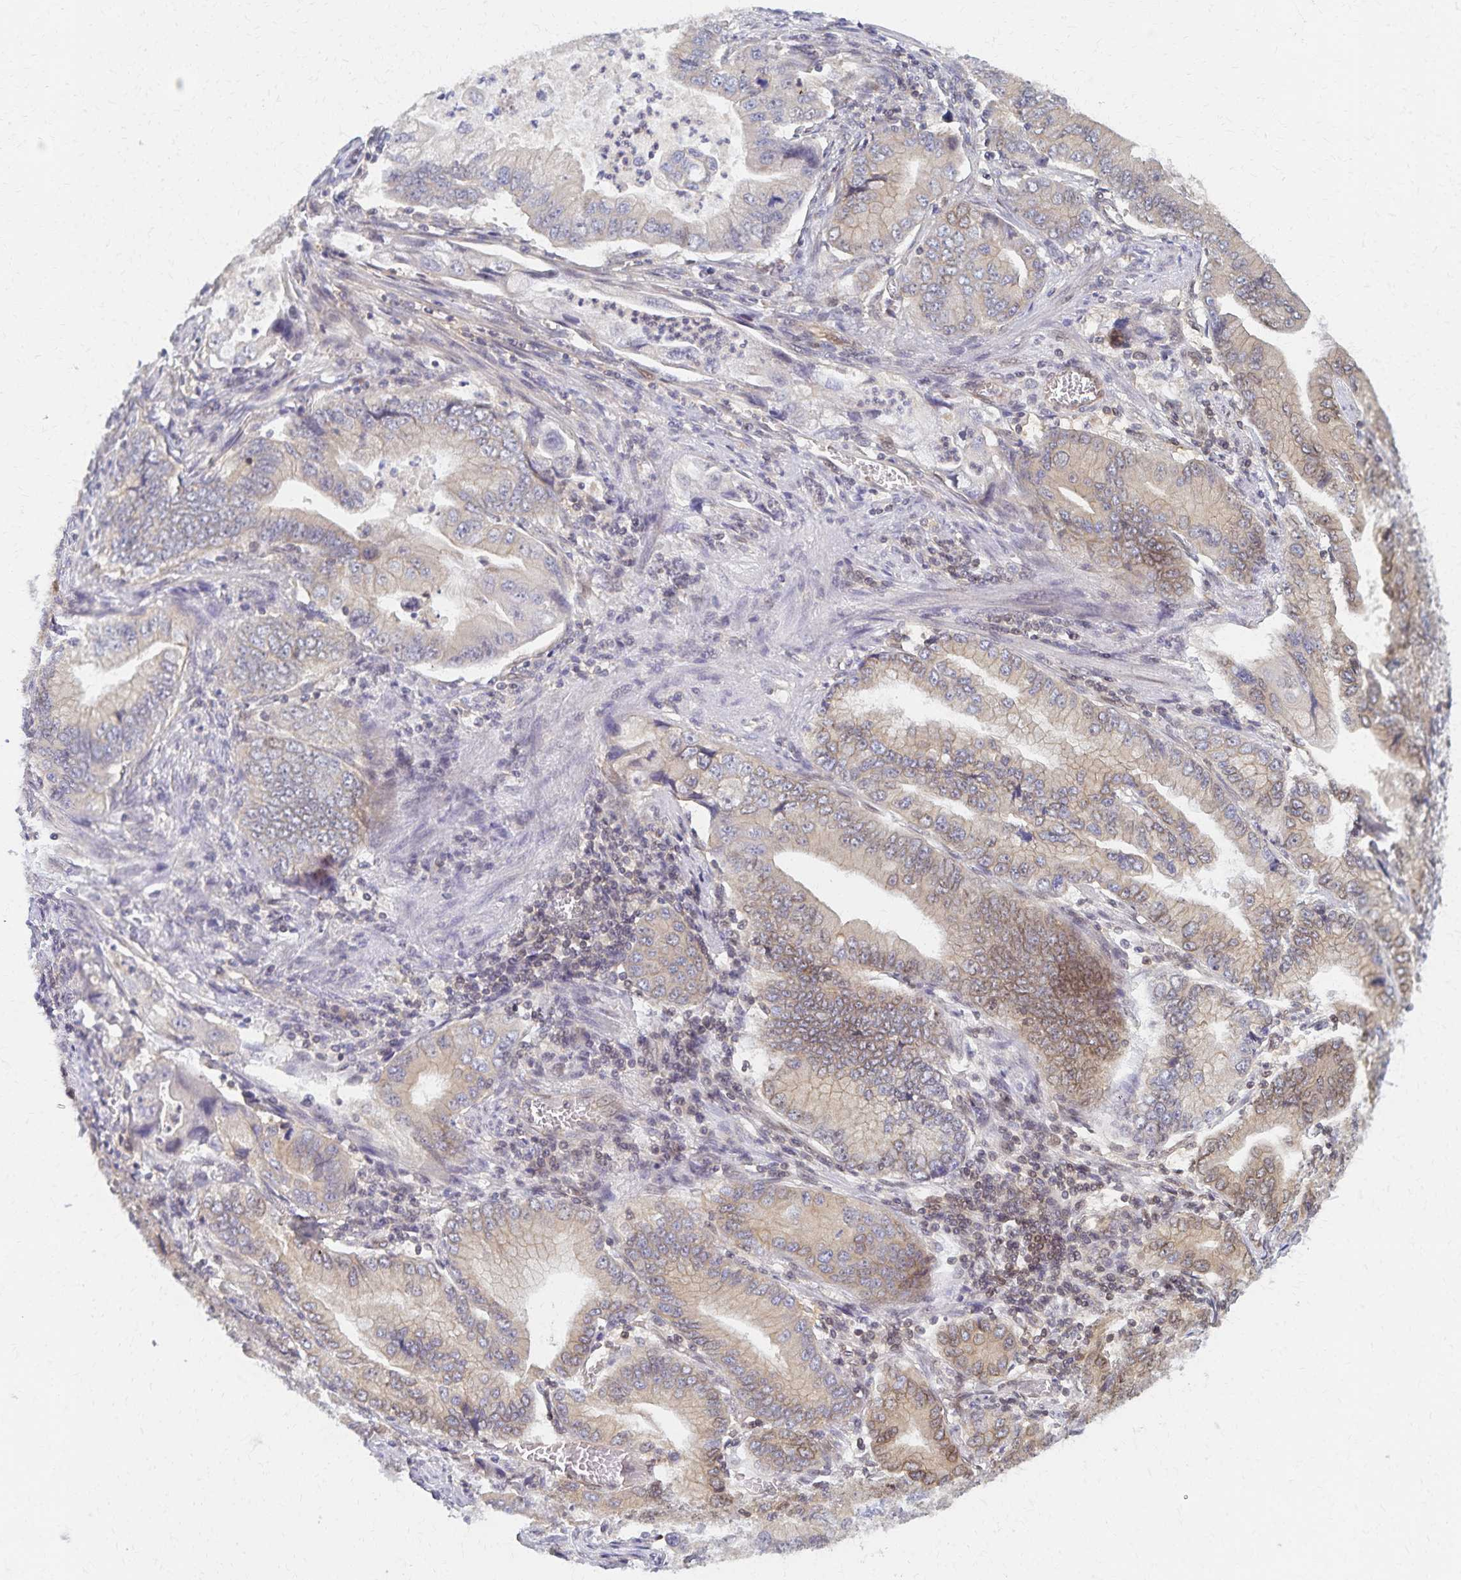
{"staining": {"intensity": "weak", "quantity": "<25%", "location": "cytoplasmic/membranous"}, "tissue": "stomach cancer", "cell_type": "Tumor cells", "image_type": "cancer", "snomed": [{"axis": "morphology", "description": "Adenocarcinoma, NOS"}, {"axis": "topography", "description": "Pancreas"}, {"axis": "topography", "description": "Stomach, upper"}], "caption": "Human adenocarcinoma (stomach) stained for a protein using IHC displays no staining in tumor cells.", "gene": "RAB9B", "patient": {"sex": "male", "age": 77}}